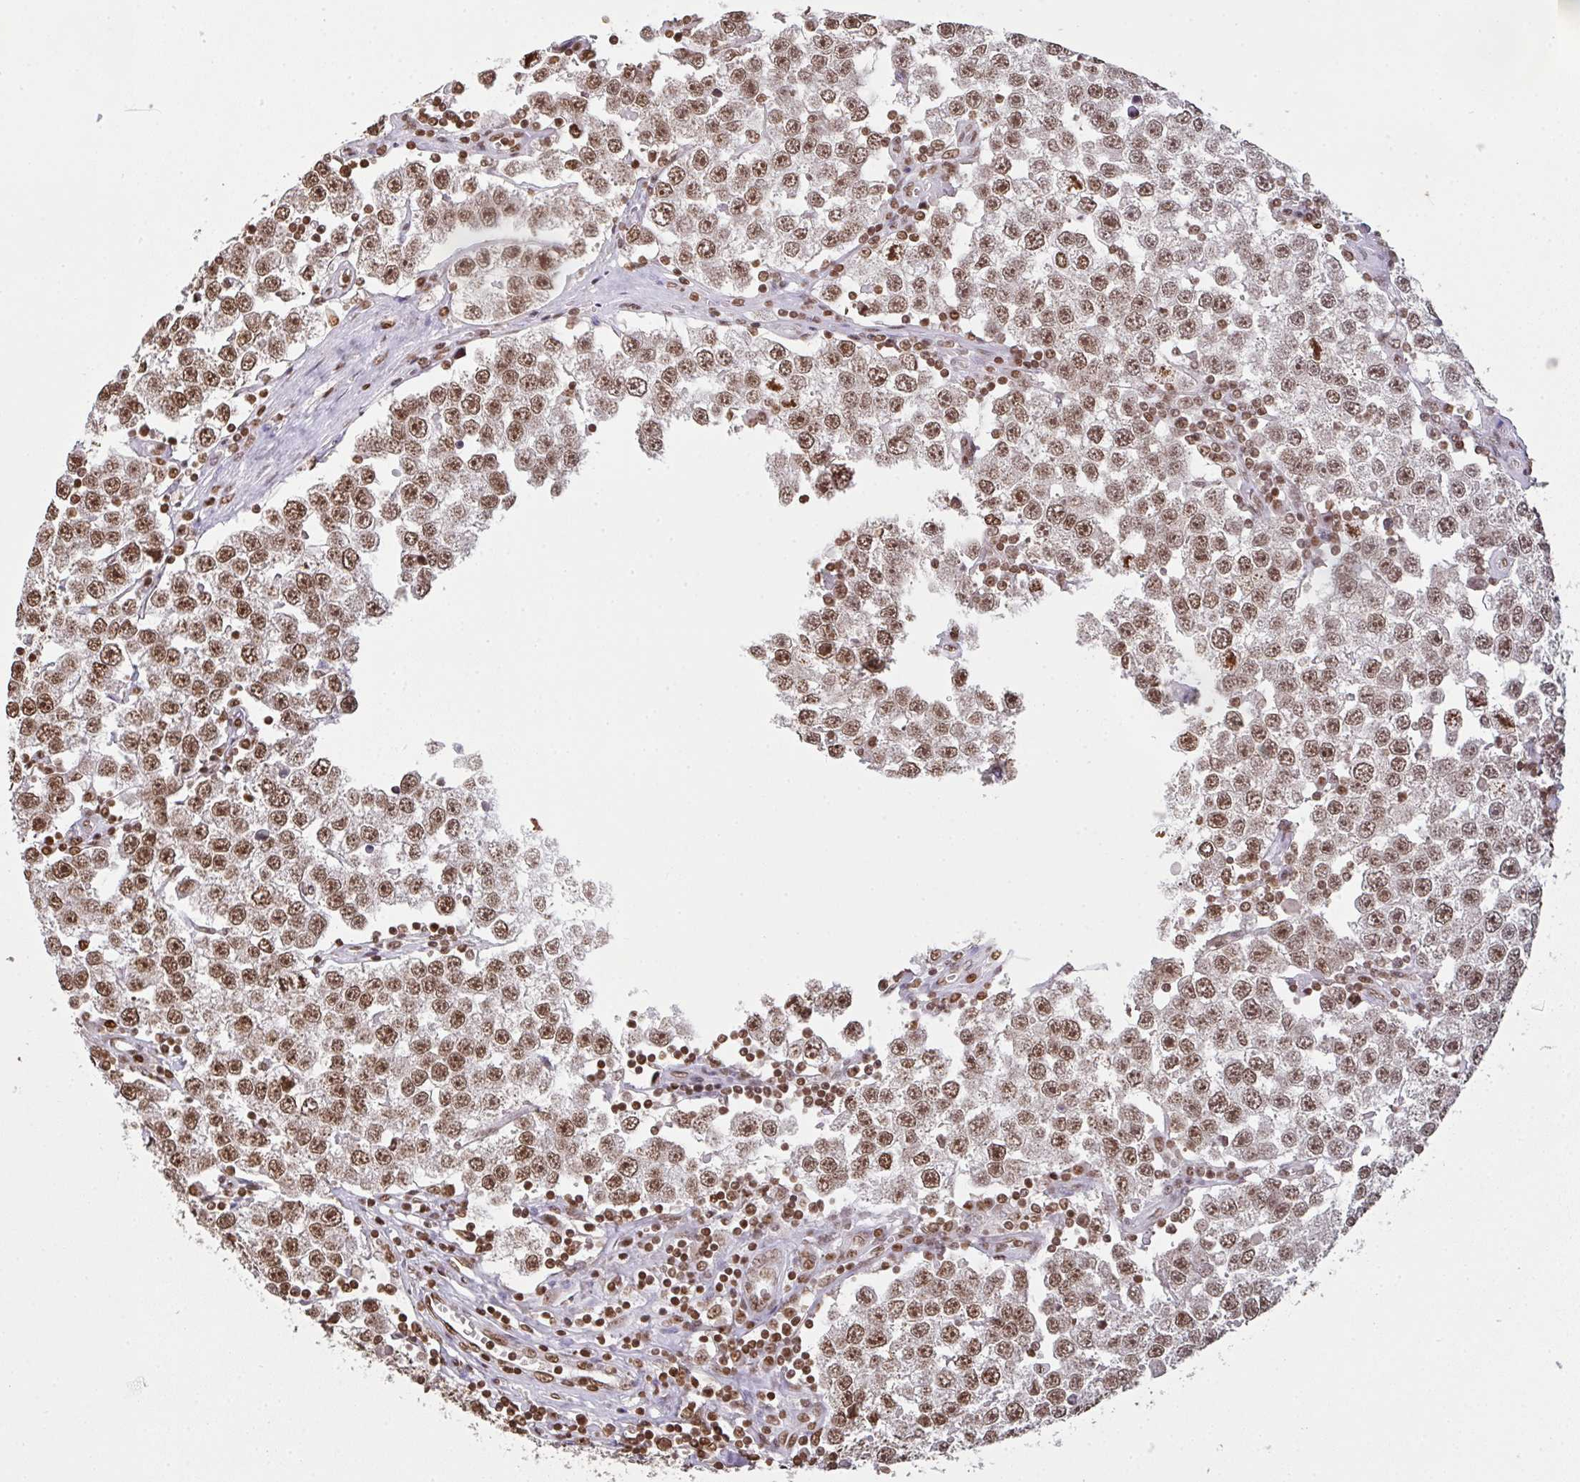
{"staining": {"intensity": "moderate", "quantity": ">75%", "location": "nuclear"}, "tissue": "testis cancer", "cell_type": "Tumor cells", "image_type": "cancer", "snomed": [{"axis": "morphology", "description": "Seminoma, NOS"}, {"axis": "topography", "description": "Testis"}], "caption": "Testis seminoma was stained to show a protein in brown. There is medium levels of moderate nuclear expression in approximately >75% of tumor cells. (DAB (3,3'-diaminobenzidine) = brown stain, brightfield microscopy at high magnification).", "gene": "DKC1", "patient": {"sex": "male", "age": 34}}